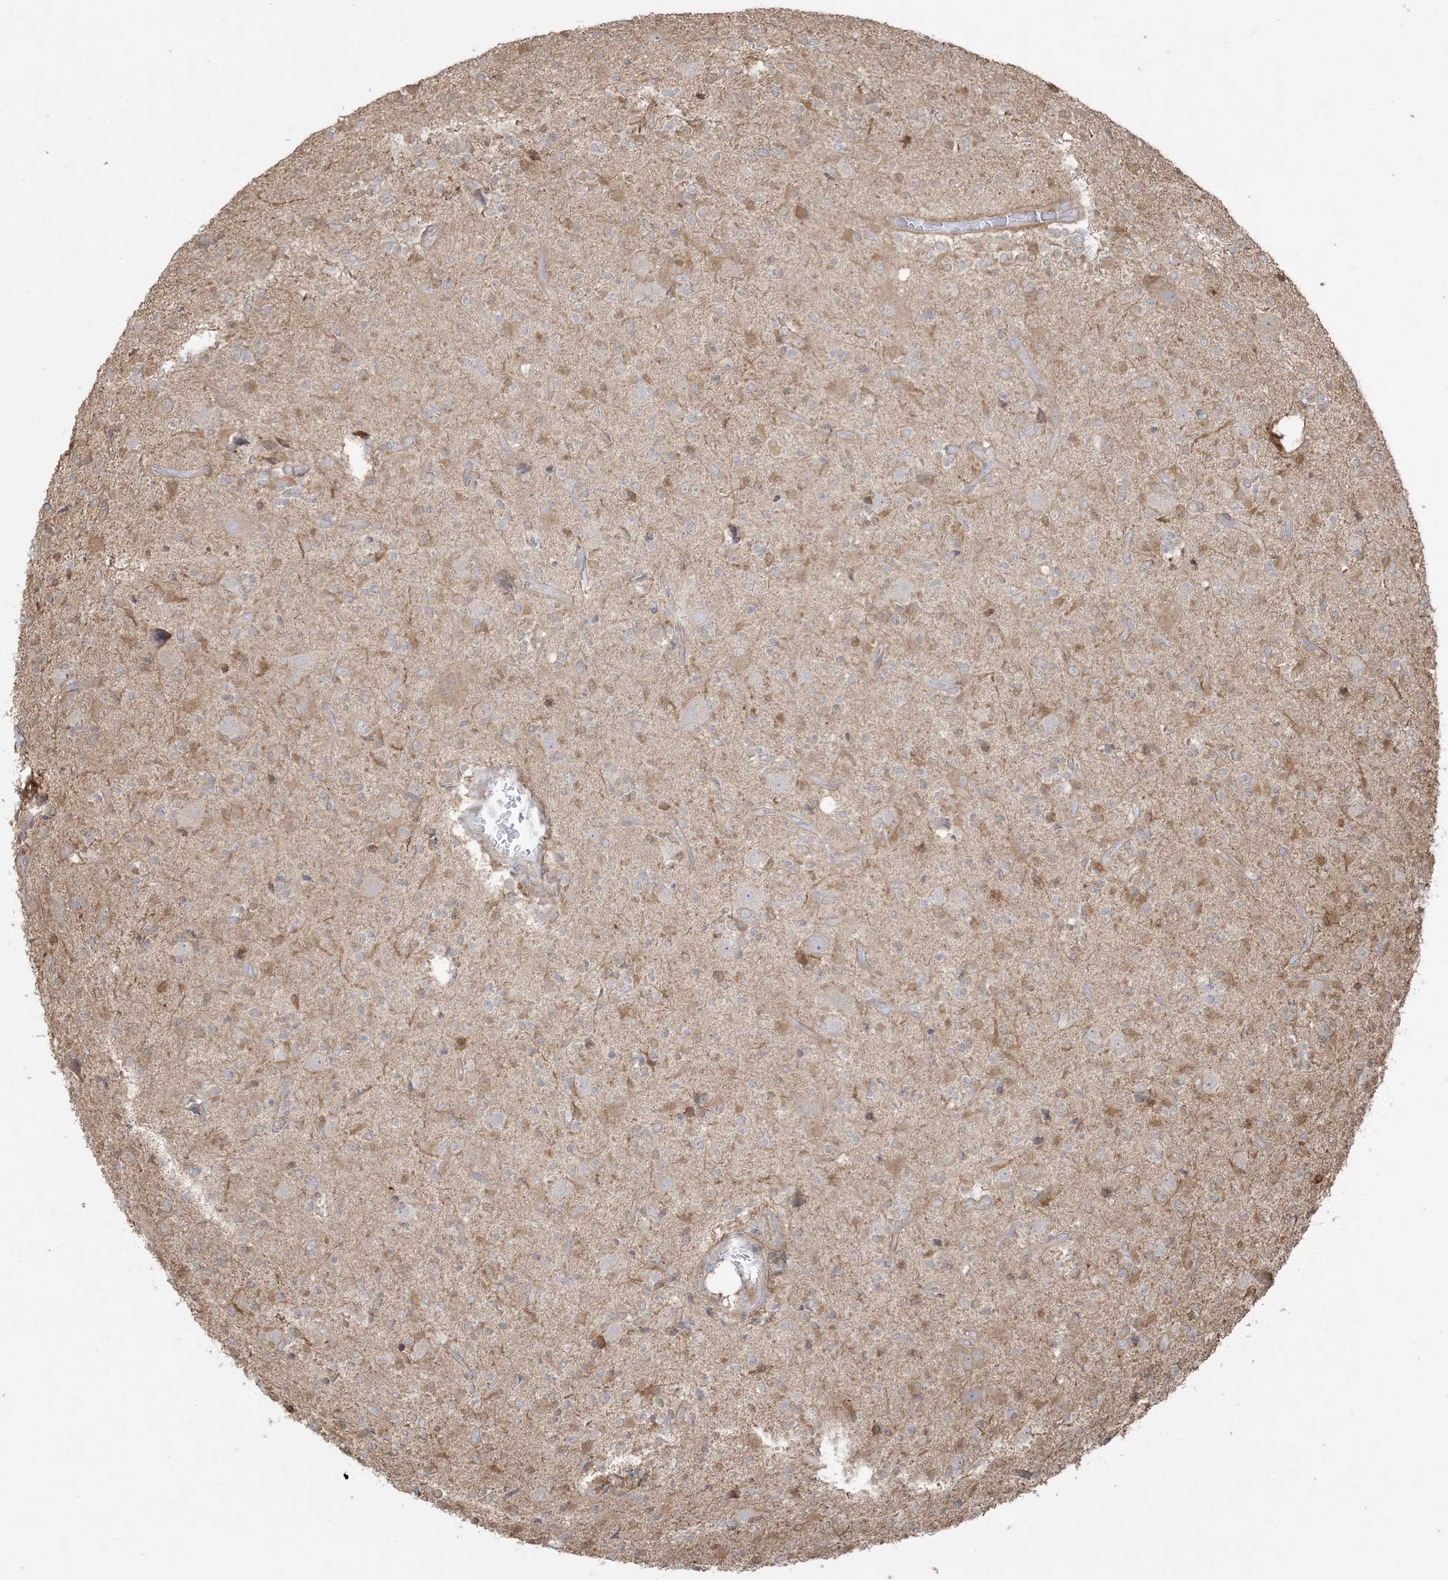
{"staining": {"intensity": "weak", "quantity": "<25%", "location": "cytoplasmic/membranous"}, "tissue": "glioma", "cell_type": "Tumor cells", "image_type": "cancer", "snomed": [{"axis": "morphology", "description": "Glioma, malignant, High grade"}, {"axis": "topography", "description": "Brain"}], "caption": "Glioma was stained to show a protein in brown. There is no significant staining in tumor cells.", "gene": "HNMT", "patient": {"sex": "male", "age": 34}}